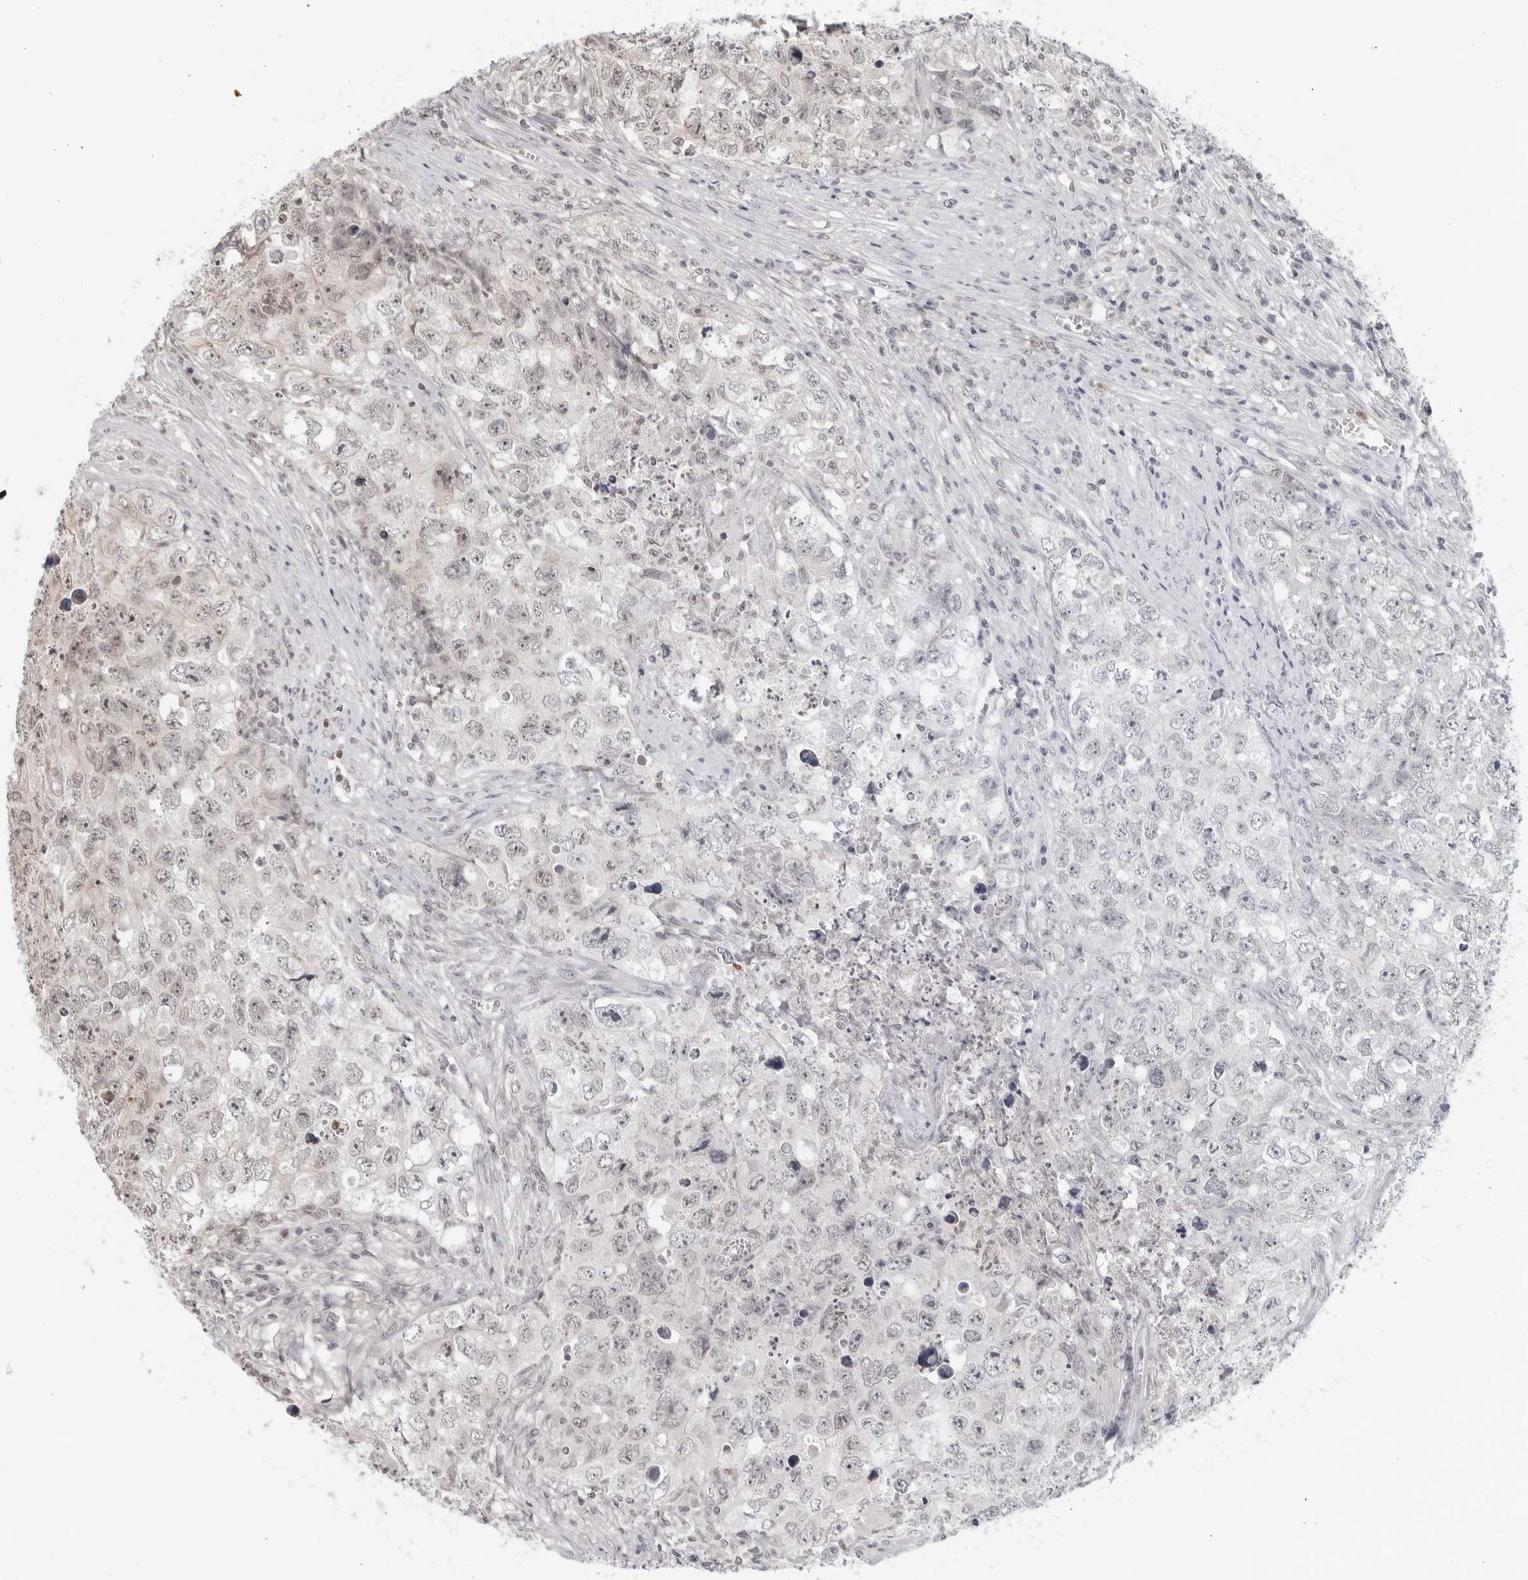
{"staining": {"intensity": "weak", "quantity": "<25%", "location": "nuclear"}, "tissue": "testis cancer", "cell_type": "Tumor cells", "image_type": "cancer", "snomed": [{"axis": "morphology", "description": "Seminoma, NOS"}, {"axis": "morphology", "description": "Carcinoma, Embryonal, NOS"}, {"axis": "topography", "description": "Testis"}], "caption": "The immunohistochemistry photomicrograph has no significant expression in tumor cells of testis cancer (seminoma) tissue.", "gene": "RAB11FIP3", "patient": {"sex": "male", "age": 43}}